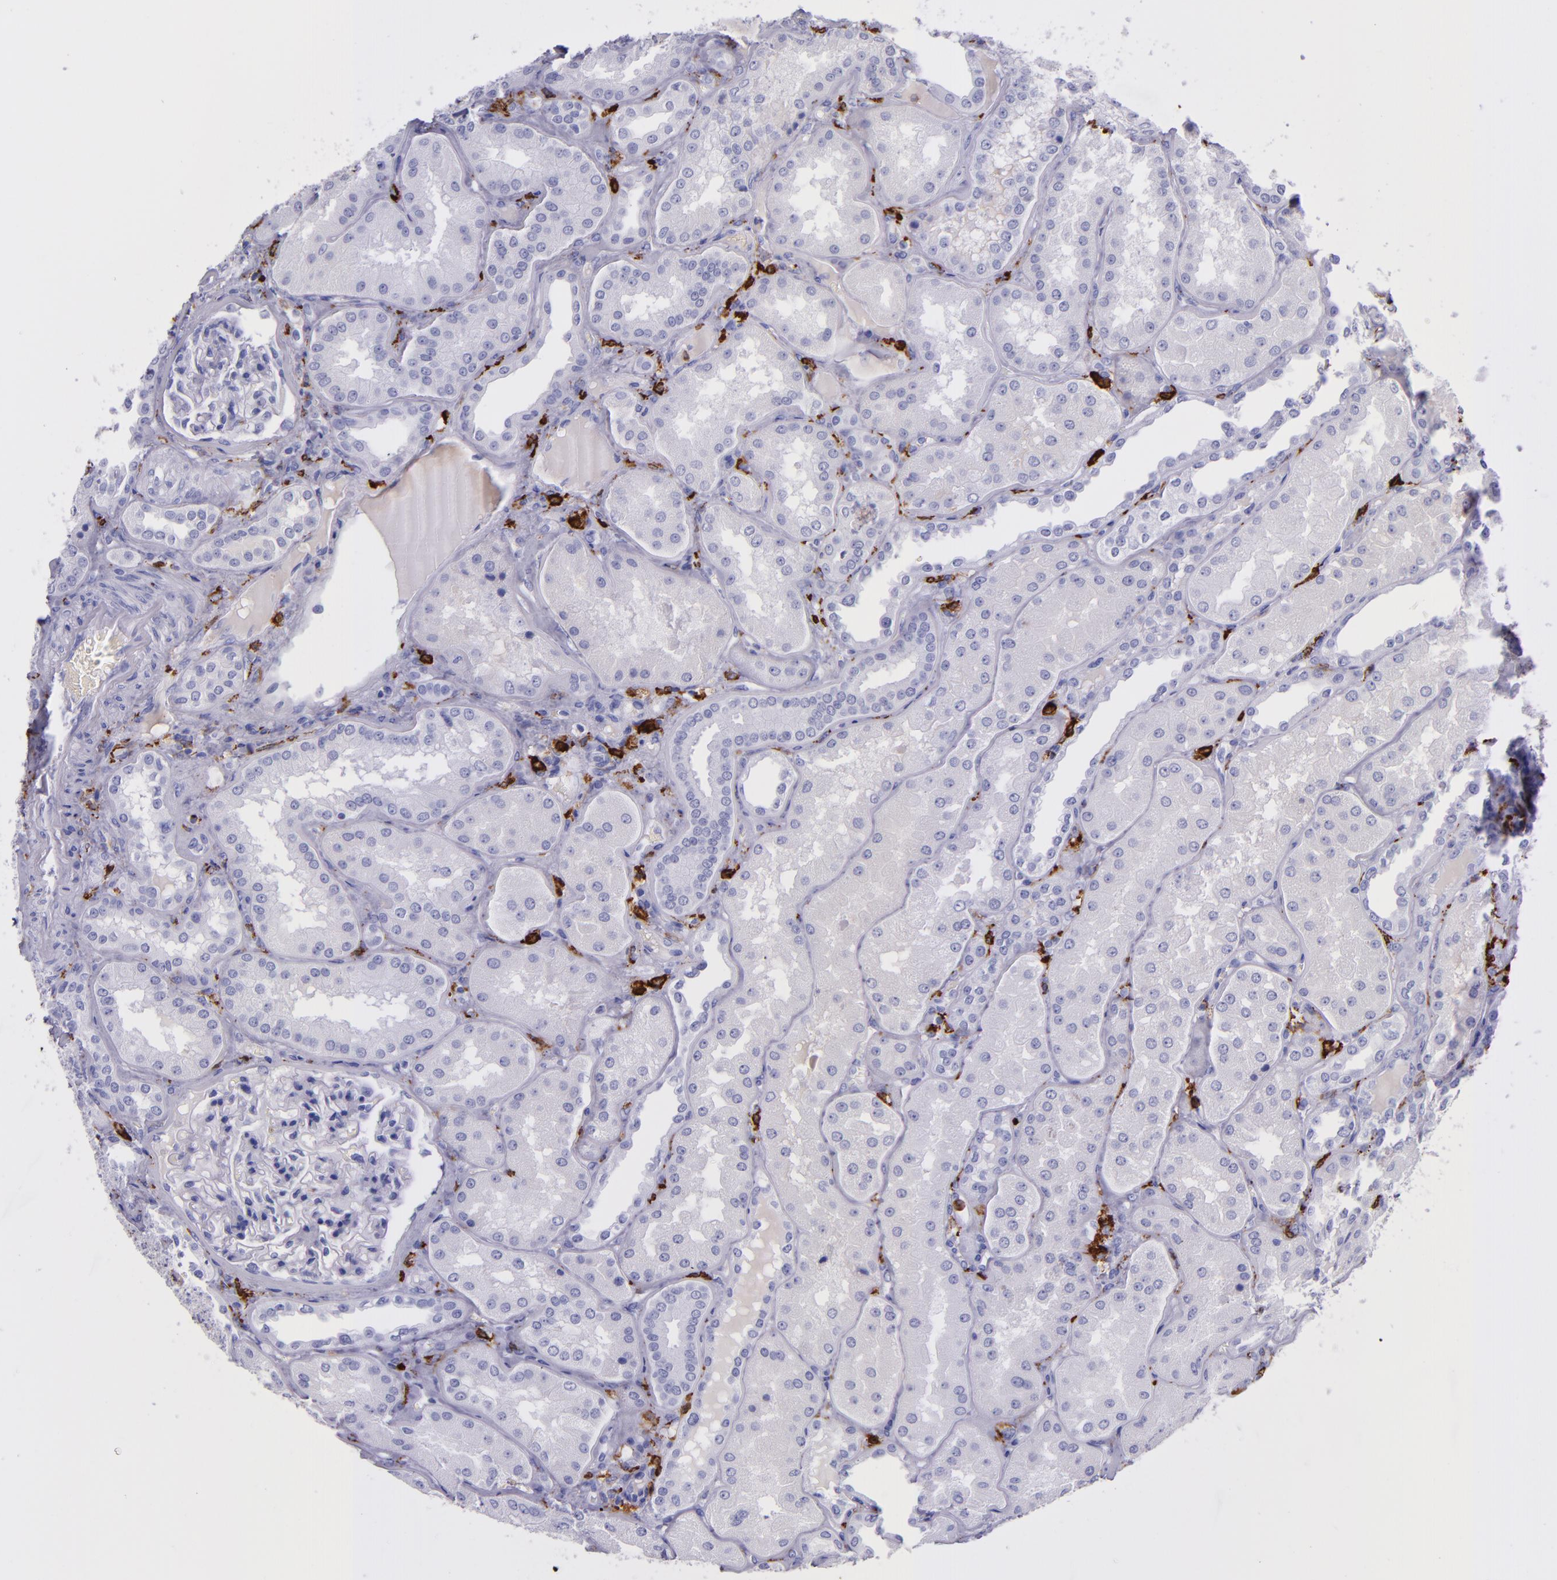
{"staining": {"intensity": "negative", "quantity": "none", "location": "none"}, "tissue": "kidney", "cell_type": "Cells in glomeruli", "image_type": "normal", "snomed": [{"axis": "morphology", "description": "Normal tissue, NOS"}, {"axis": "topography", "description": "Kidney"}], "caption": "Immunohistochemistry (IHC) photomicrograph of normal kidney stained for a protein (brown), which reveals no positivity in cells in glomeruli.", "gene": "CD163", "patient": {"sex": "female", "age": 56}}